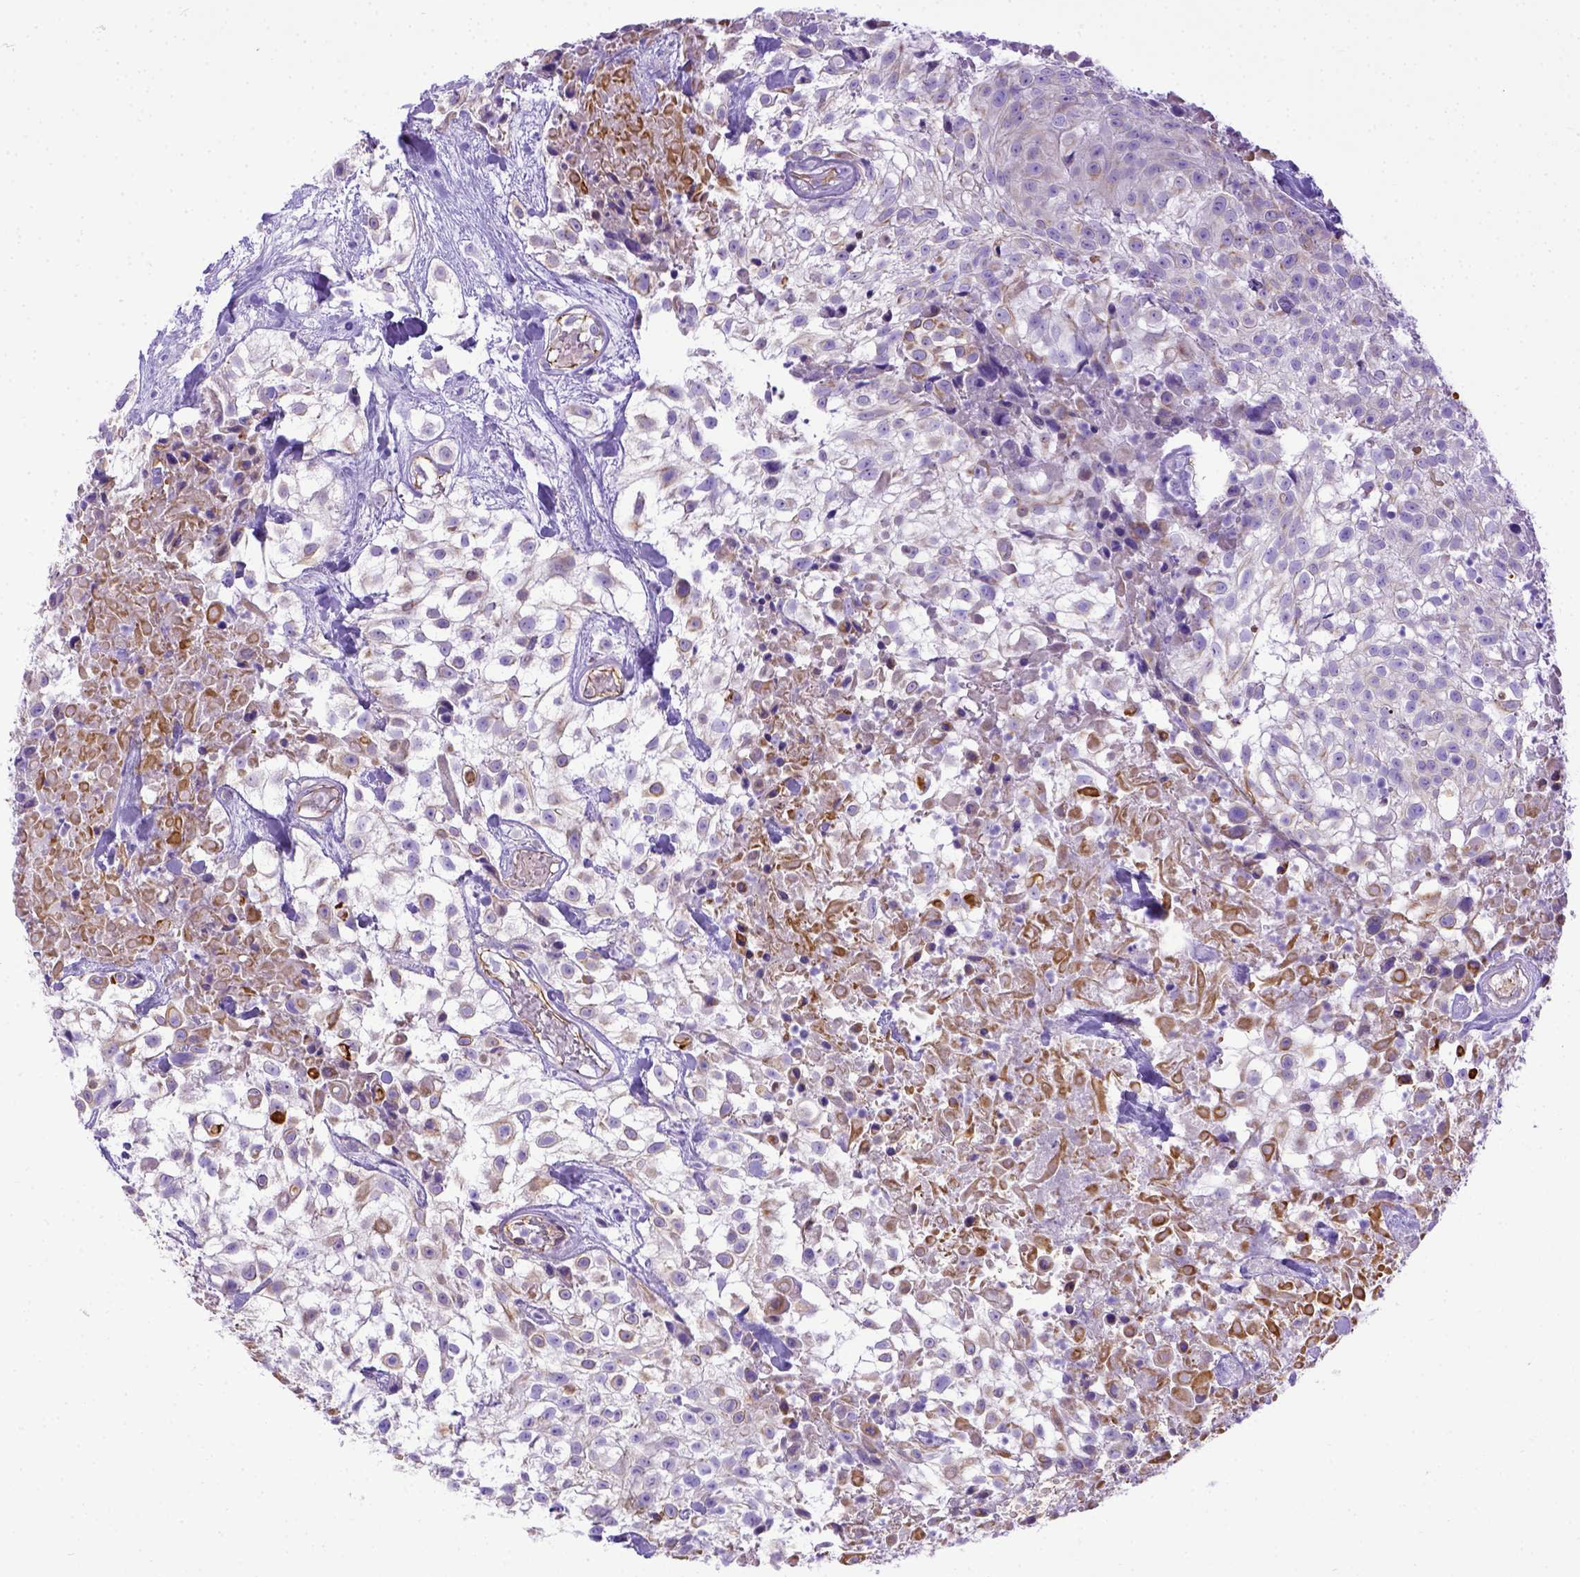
{"staining": {"intensity": "weak", "quantity": "25%-75%", "location": "cytoplasmic/membranous"}, "tissue": "urothelial cancer", "cell_type": "Tumor cells", "image_type": "cancer", "snomed": [{"axis": "morphology", "description": "Urothelial carcinoma, High grade"}, {"axis": "topography", "description": "Urinary bladder"}], "caption": "Protein analysis of urothelial cancer tissue displays weak cytoplasmic/membranous positivity in approximately 25%-75% of tumor cells. Using DAB (brown) and hematoxylin (blue) stains, captured at high magnification using brightfield microscopy.", "gene": "LRRC18", "patient": {"sex": "male", "age": 56}}